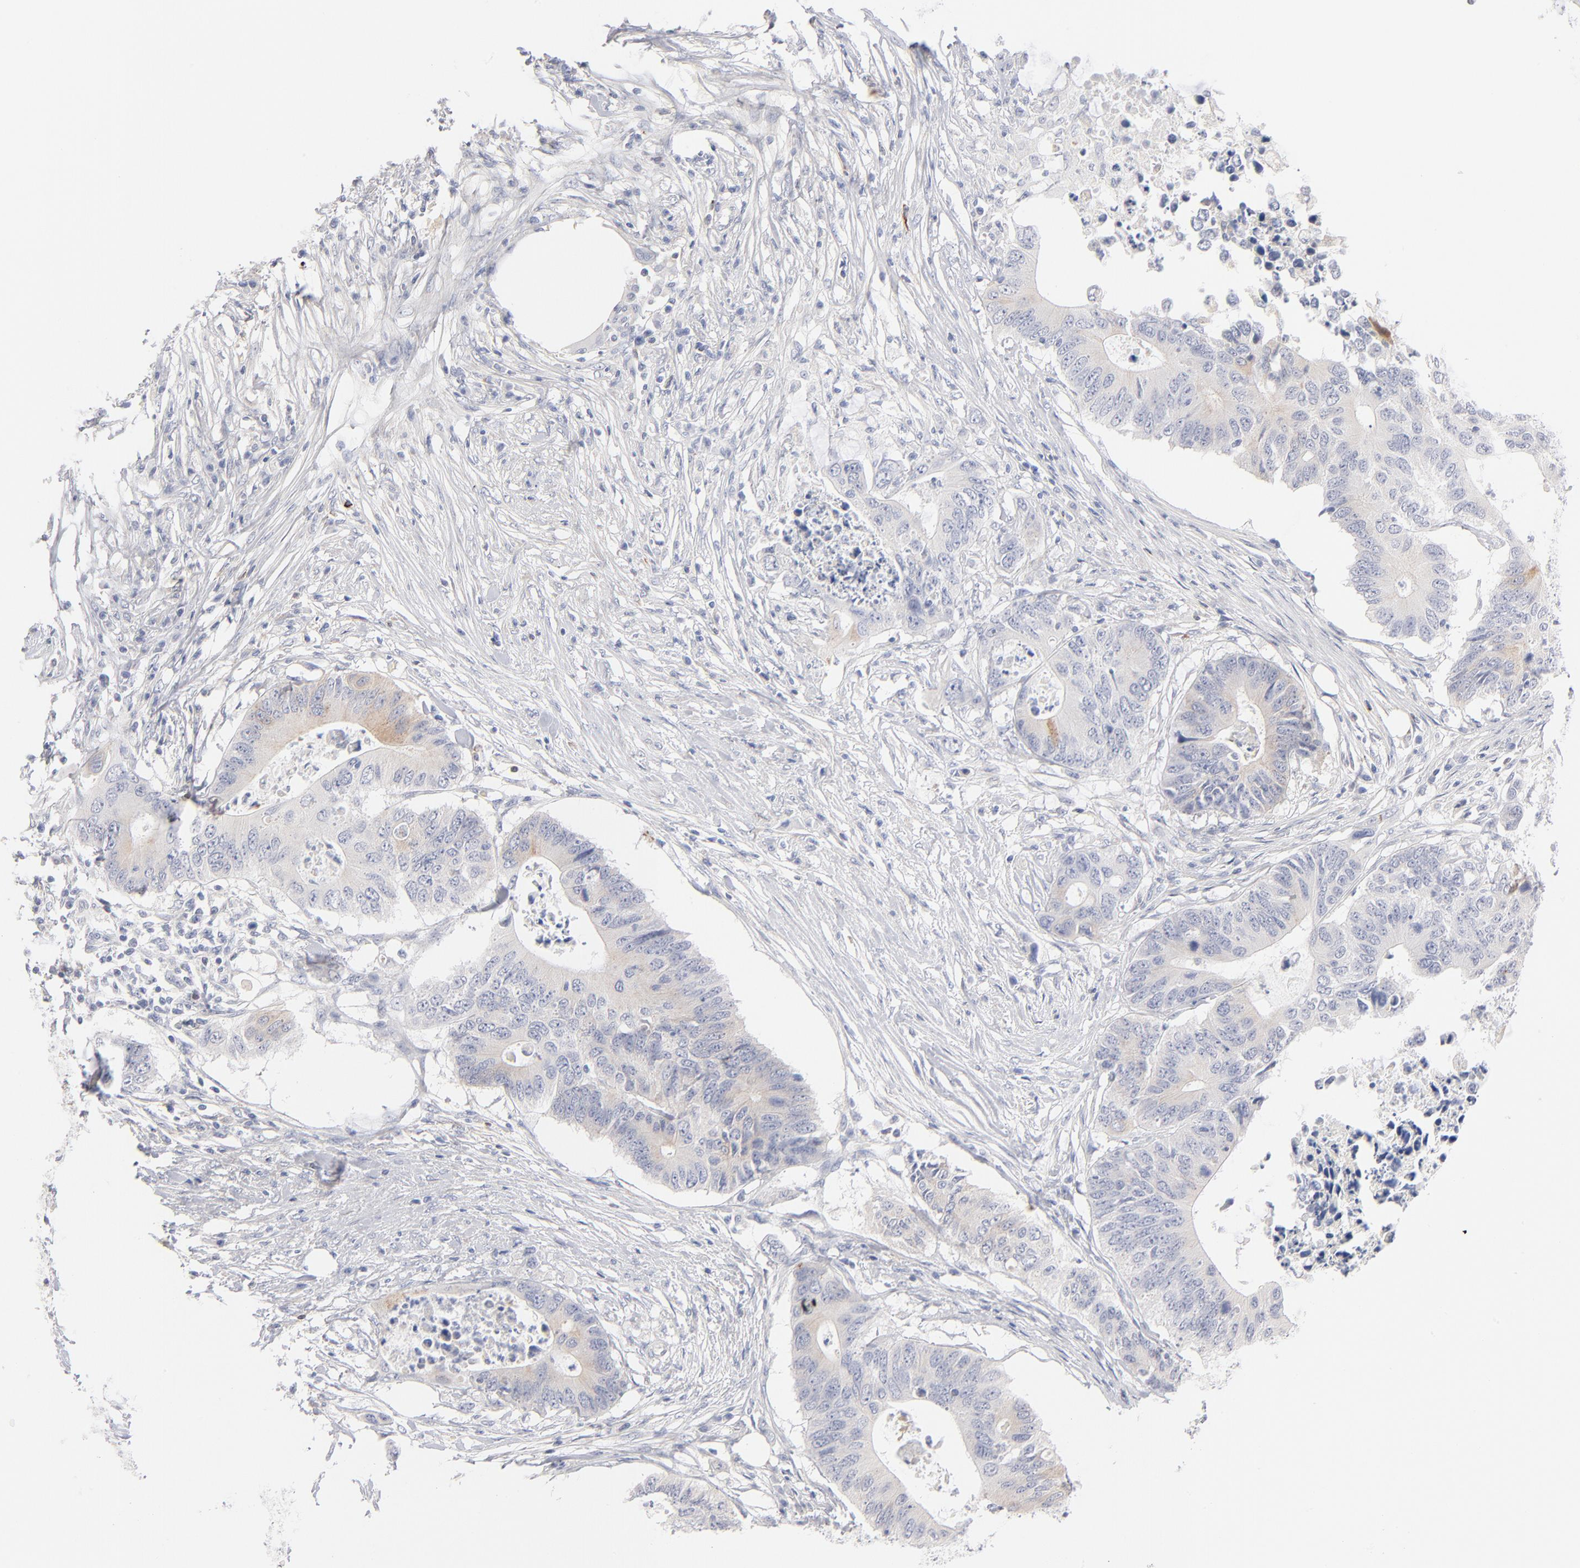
{"staining": {"intensity": "weak", "quantity": "<25%", "location": "cytoplasmic/membranous"}, "tissue": "colorectal cancer", "cell_type": "Tumor cells", "image_type": "cancer", "snomed": [{"axis": "morphology", "description": "Adenocarcinoma, NOS"}, {"axis": "topography", "description": "Colon"}], "caption": "An image of adenocarcinoma (colorectal) stained for a protein reveals no brown staining in tumor cells.", "gene": "MID1", "patient": {"sex": "male", "age": 71}}